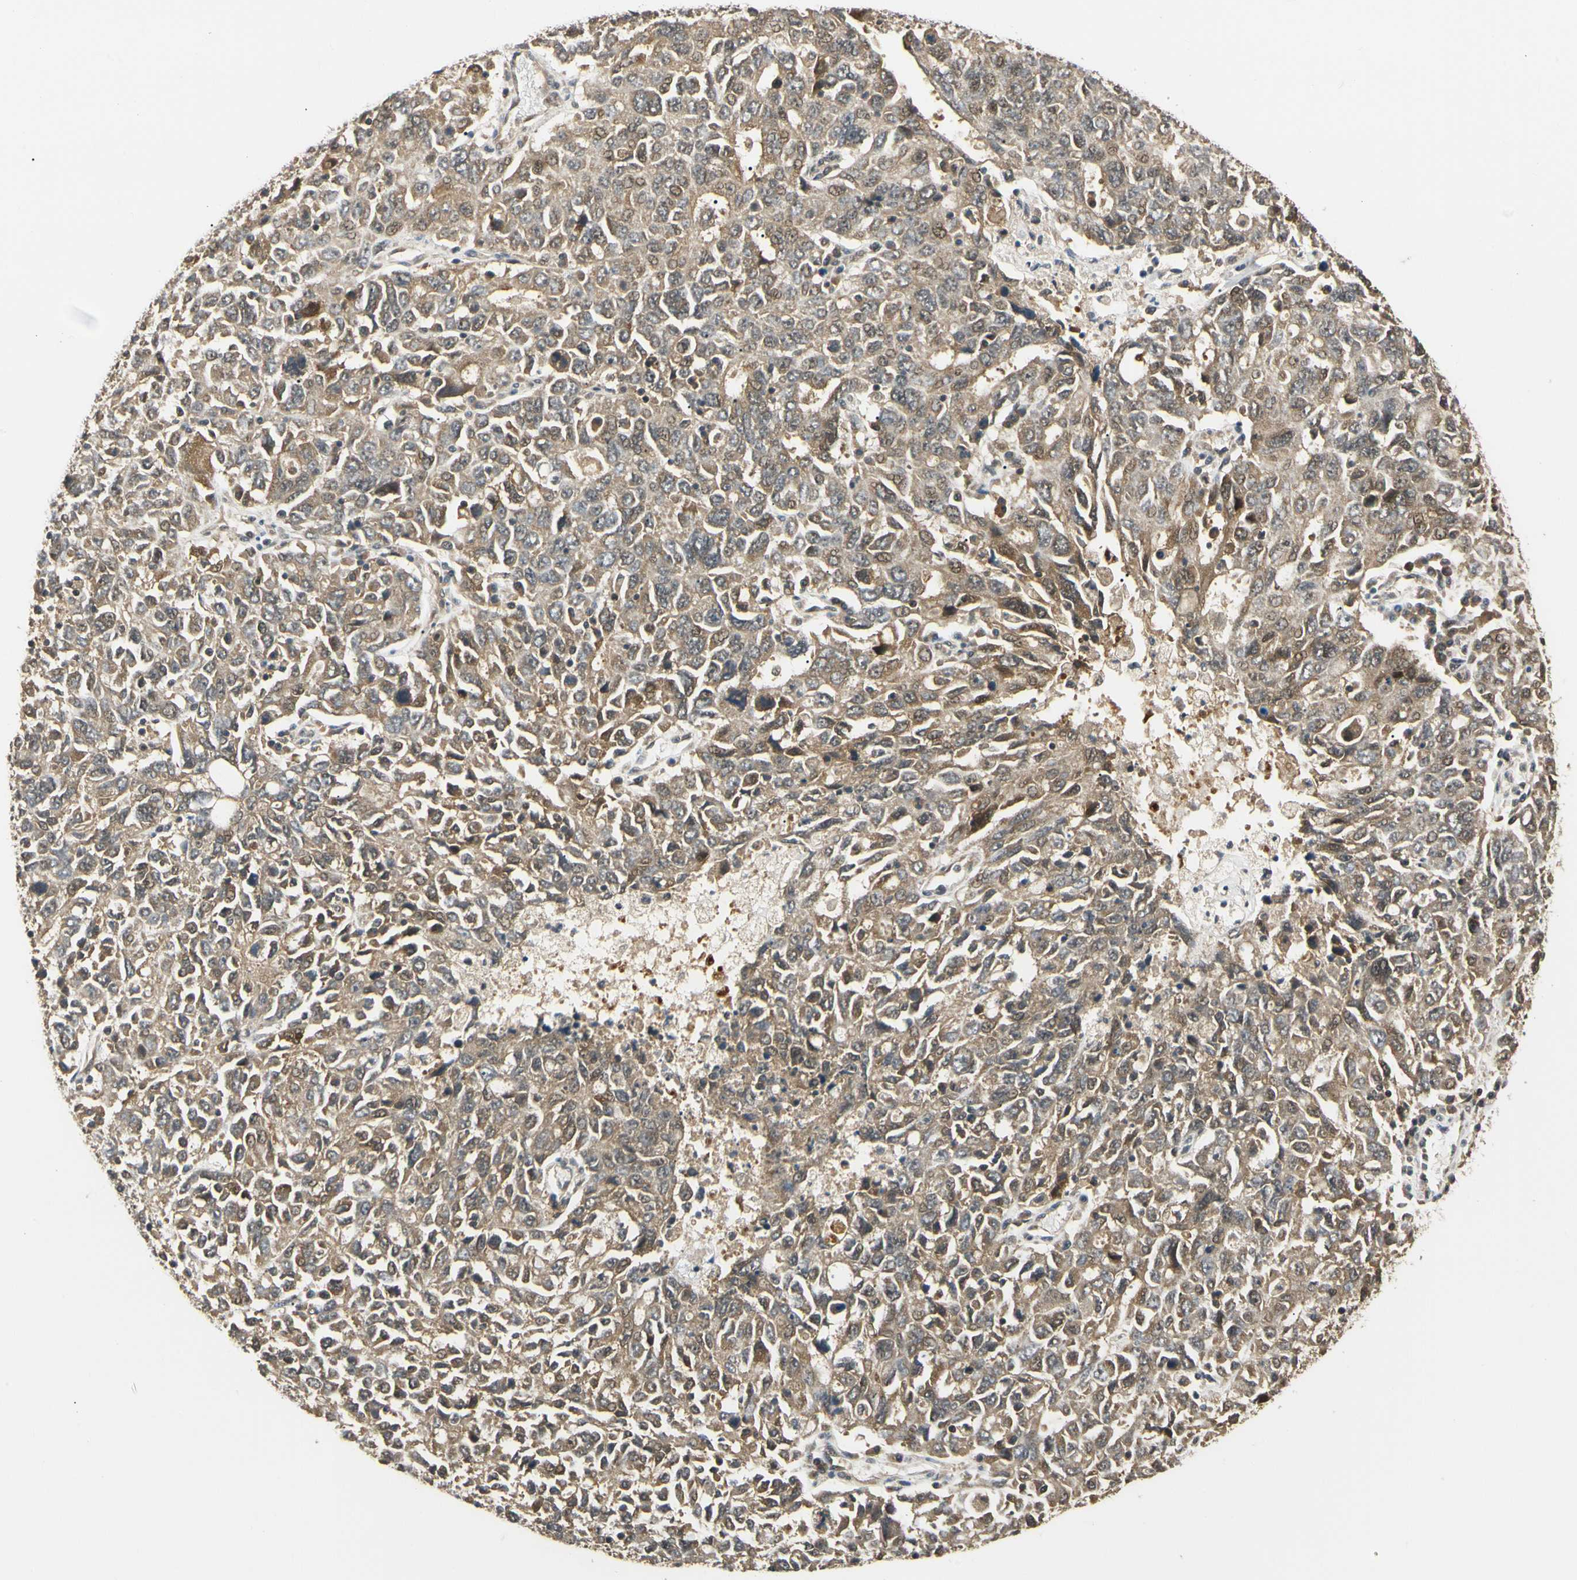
{"staining": {"intensity": "moderate", "quantity": ">75%", "location": "cytoplasmic/membranous,nuclear"}, "tissue": "ovarian cancer", "cell_type": "Tumor cells", "image_type": "cancer", "snomed": [{"axis": "morphology", "description": "Carcinoma, endometroid"}, {"axis": "topography", "description": "Ovary"}], "caption": "The micrograph shows staining of ovarian endometroid carcinoma, revealing moderate cytoplasmic/membranous and nuclear protein positivity (brown color) within tumor cells.", "gene": "UBE2Z", "patient": {"sex": "female", "age": 62}}